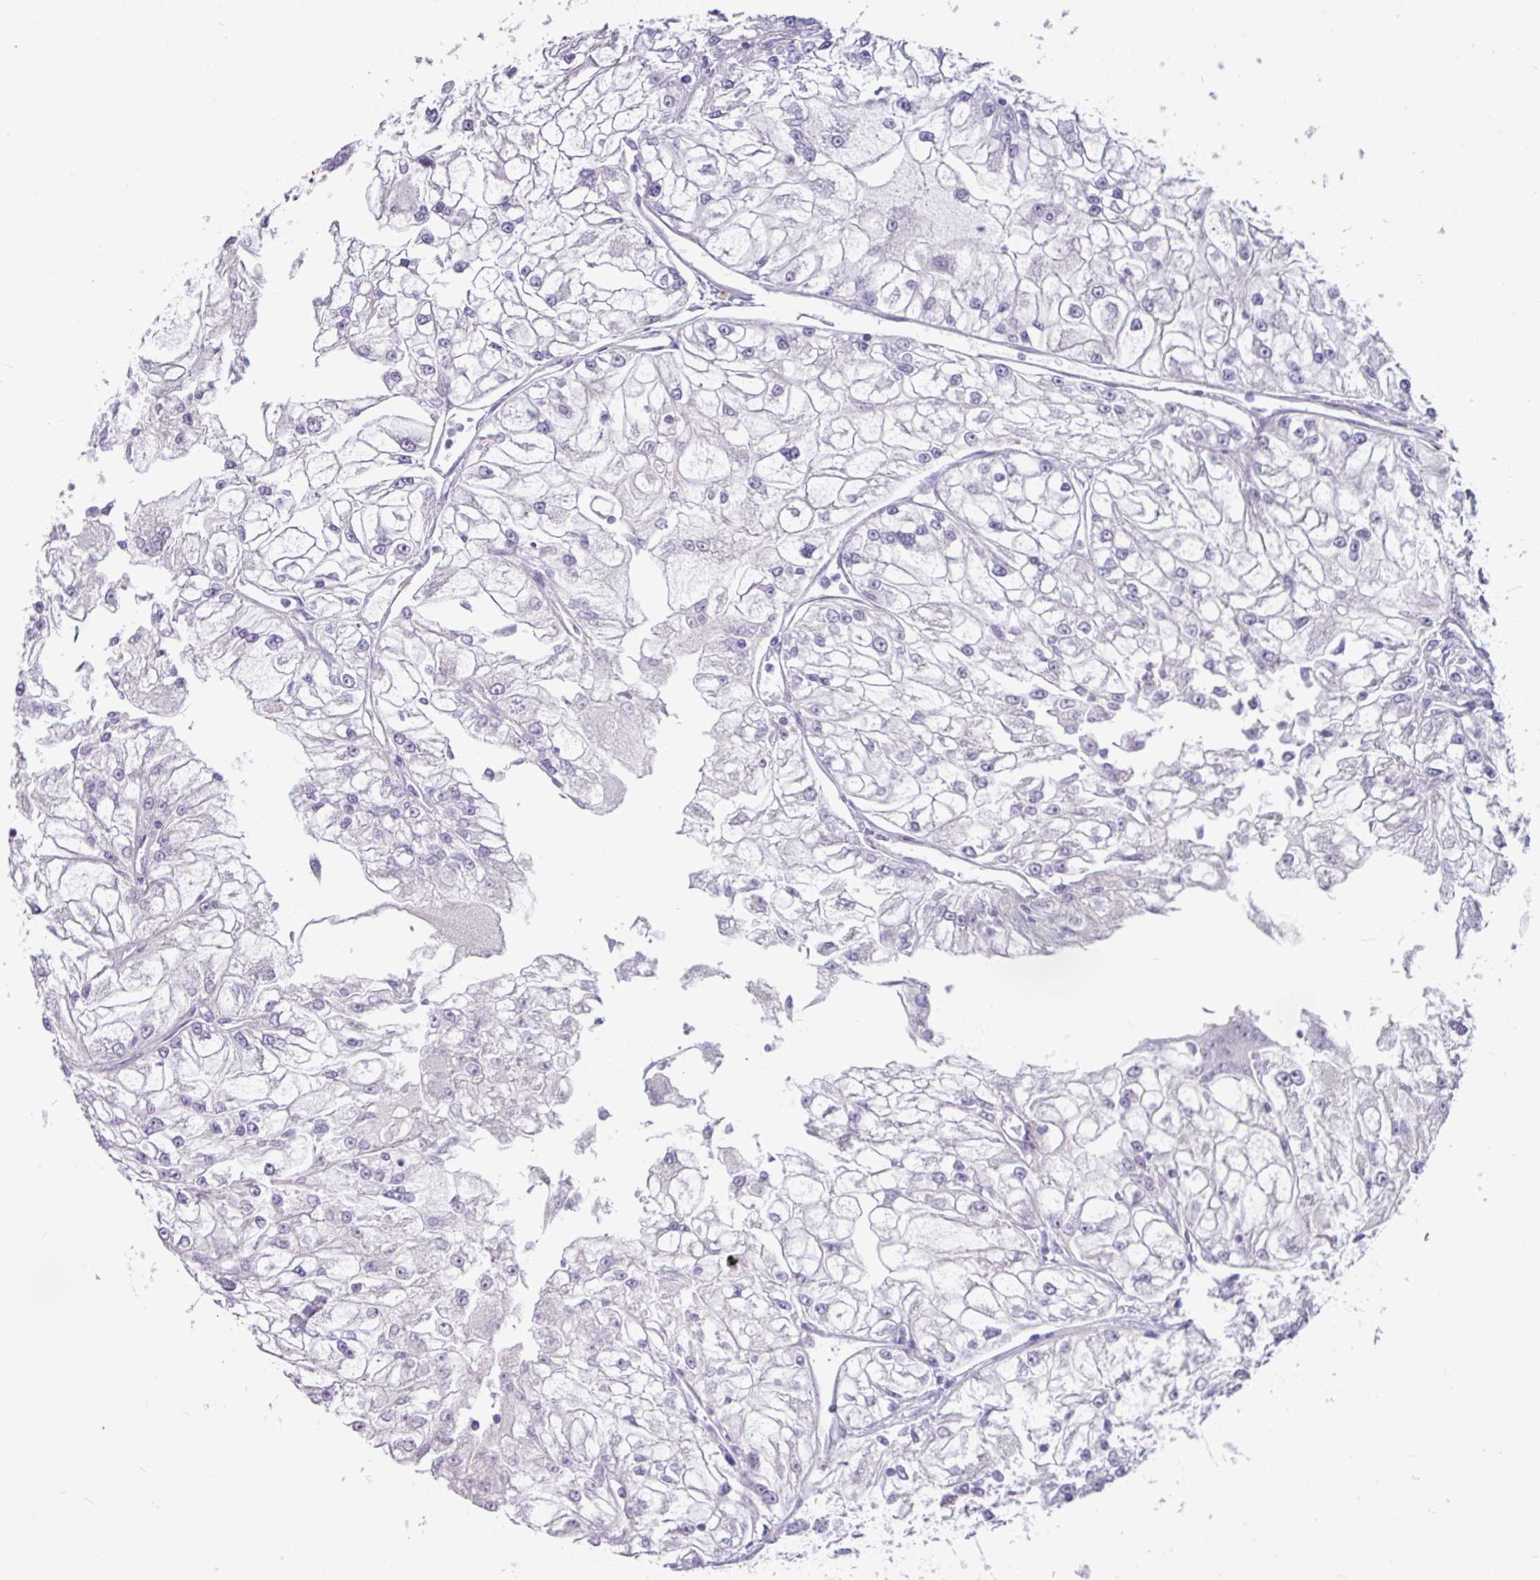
{"staining": {"intensity": "negative", "quantity": "none", "location": "none"}, "tissue": "renal cancer", "cell_type": "Tumor cells", "image_type": "cancer", "snomed": [{"axis": "morphology", "description": "Adenocarcinoma, NOS"}, {"axis": "topography", "description": "Kidney"}], "caption": "Renal adenocarcinoma stained for a protein using immunohistochemistry (IHC) reveals no expression tumor cells.", "gene": "ZNF524", "patient": {"sex": "female", "age": 72}}